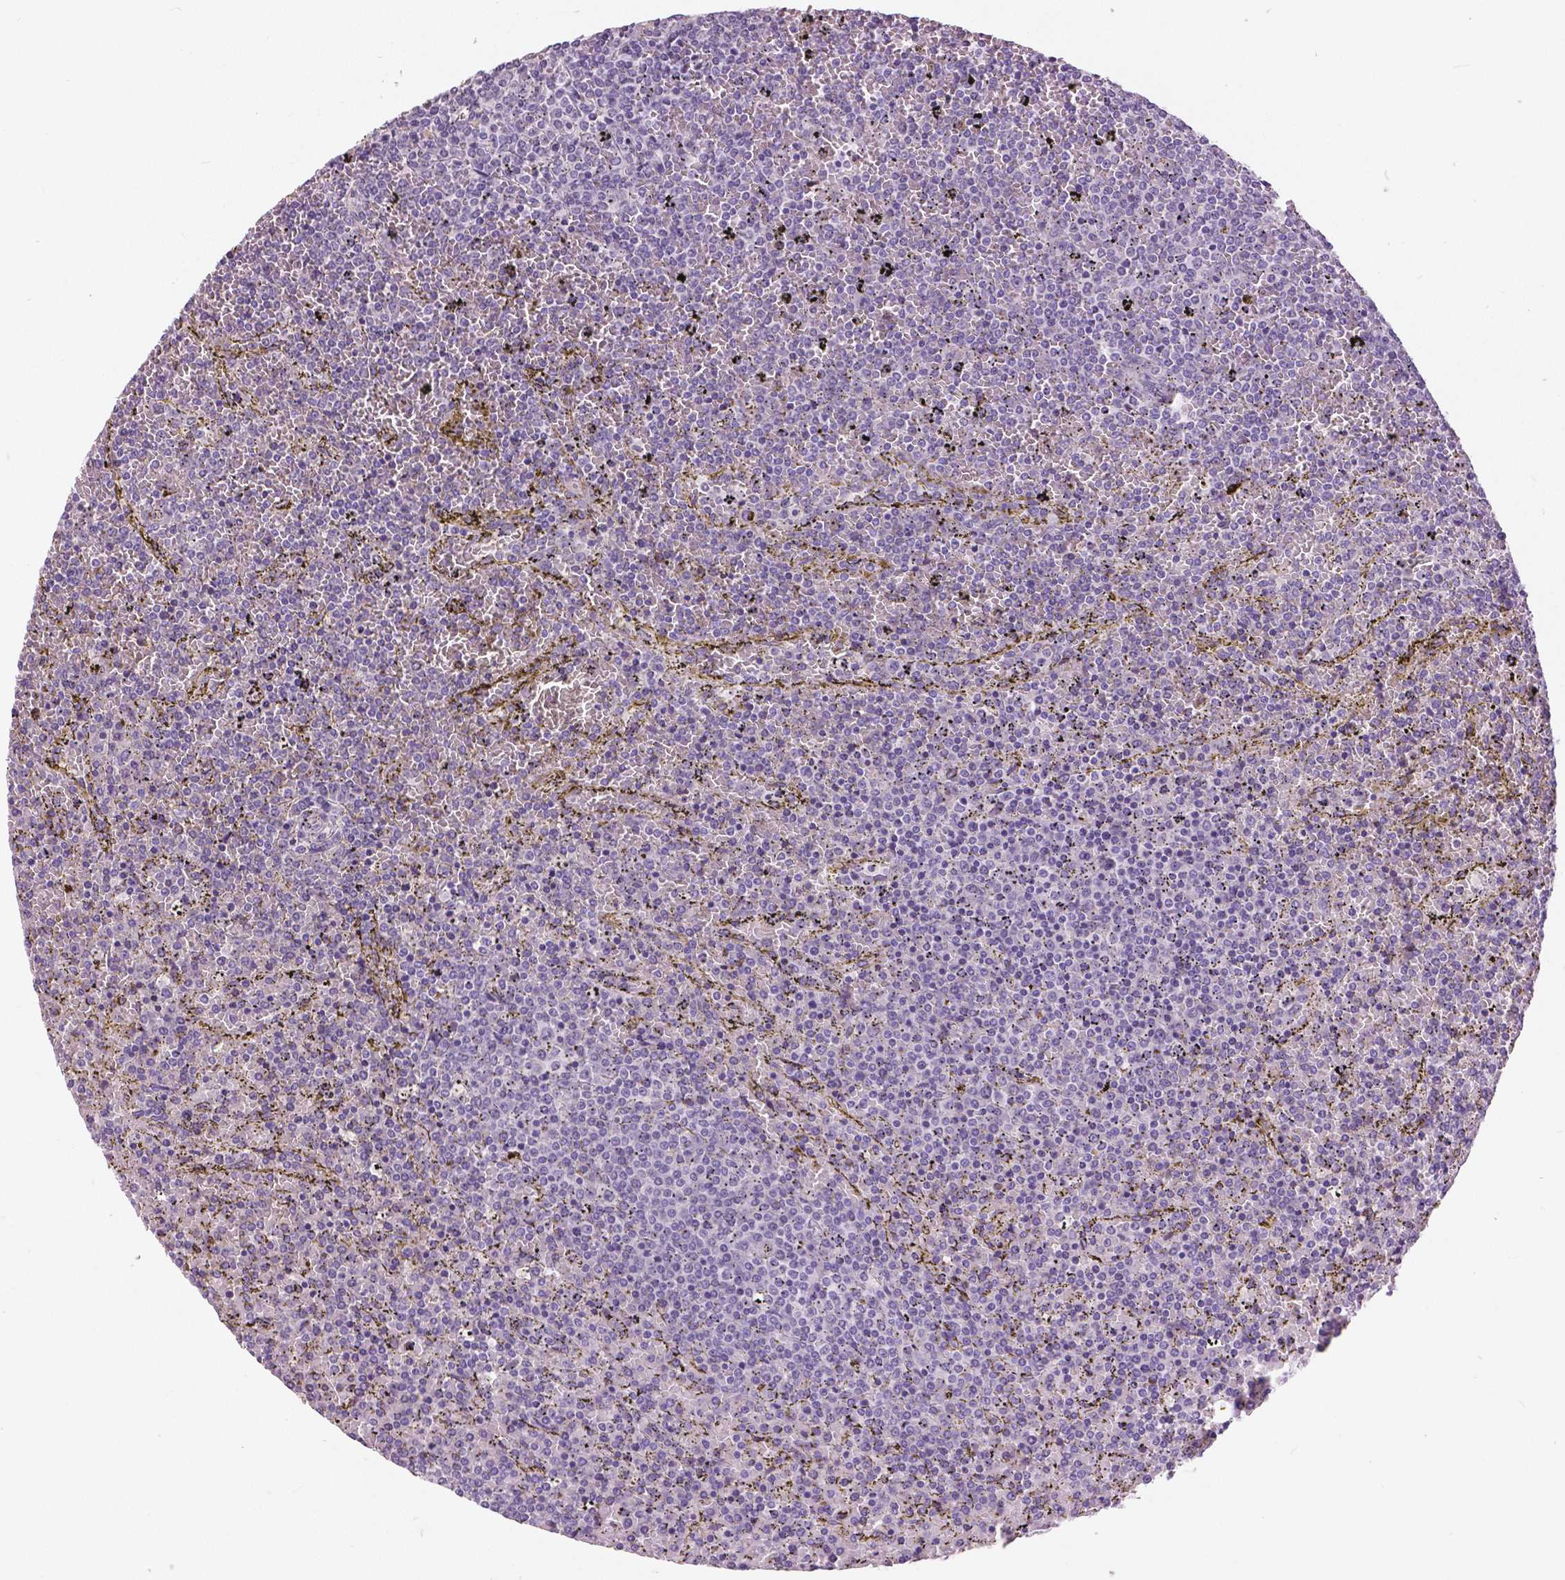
{"staining": {"intensity": "negative", "quantity": "none", "location": "none"}, "tissue": "lymphoma", "cell_type": "Tumor cells", "image_type": "cancer", "snomed": [{"axis": "morphology", "description": "Malignant lymphoma, non-Hodgkin's type, Low grade"}, {"axis": "topography", "description": "Spleen"}], "caption": "Immunohistochemical staining of human lymphoma reveals no significant staining in tumor cells.", "gene": "GRIN2A", "patient": {"sex": "female", "age": 77}}